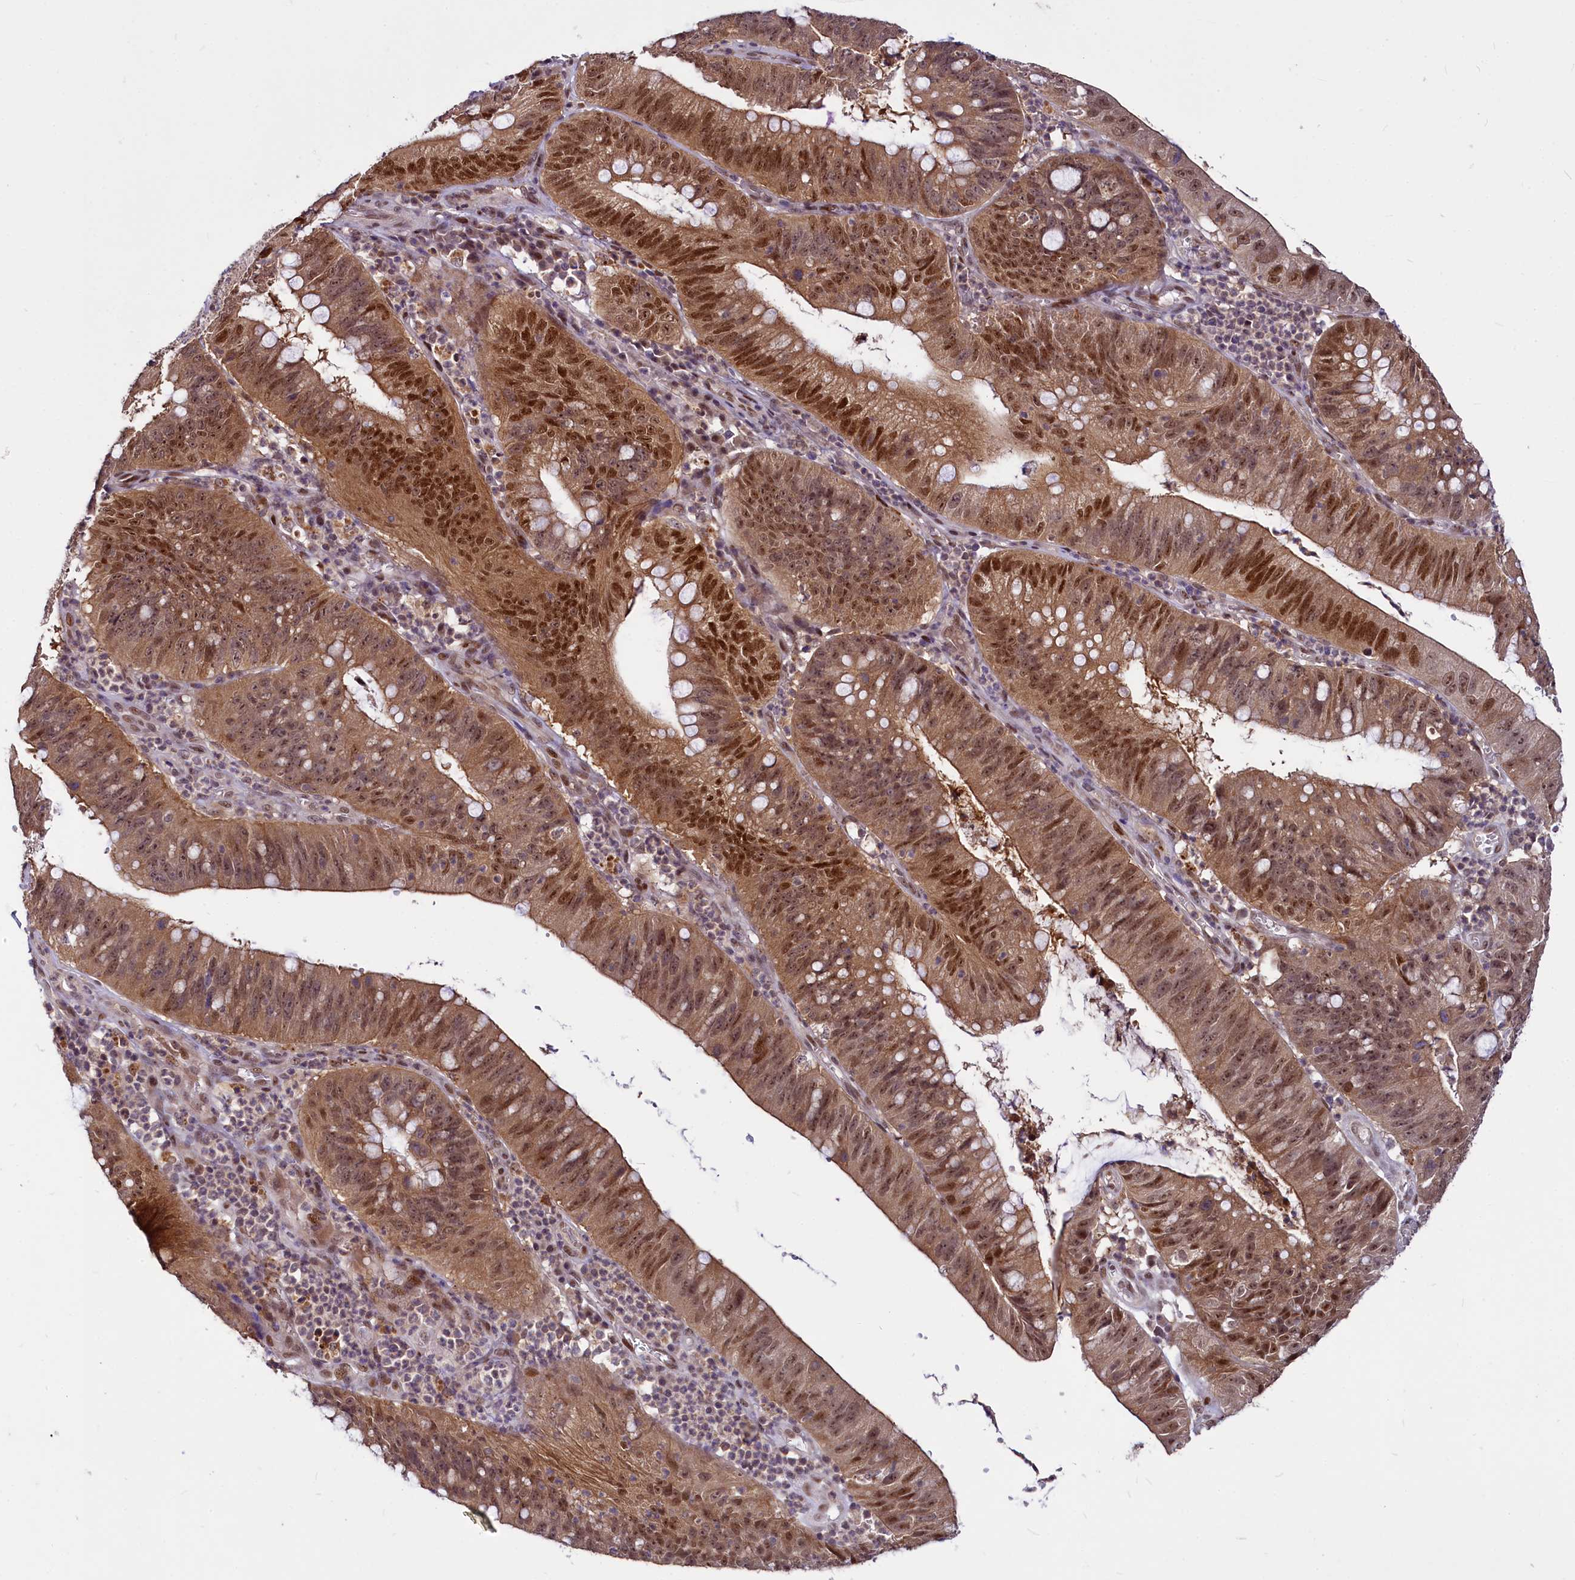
{"staining": {"intensity": "moderate", "quantity": ">75%", "location": "cytoplasmic/membranous,nuclear"}, "tissue": "stomach cancer", "cell_type": "Tumor cells", "image_type": "cancer", "snomed": [{"axis": "morphology", "description": "Adenocarcinoma, NOS"}, {"axis": "topography", "description": "Stomach"}], "caption": "IHC (DAB) staining of human stomach adenocarcinoma exhibits moderate cytoplasmic/membranous and nuclear protein positivity in about >75% of tumor cells.", "gene": "MAML2", "patient": {"sex": "male", "age": 59}}